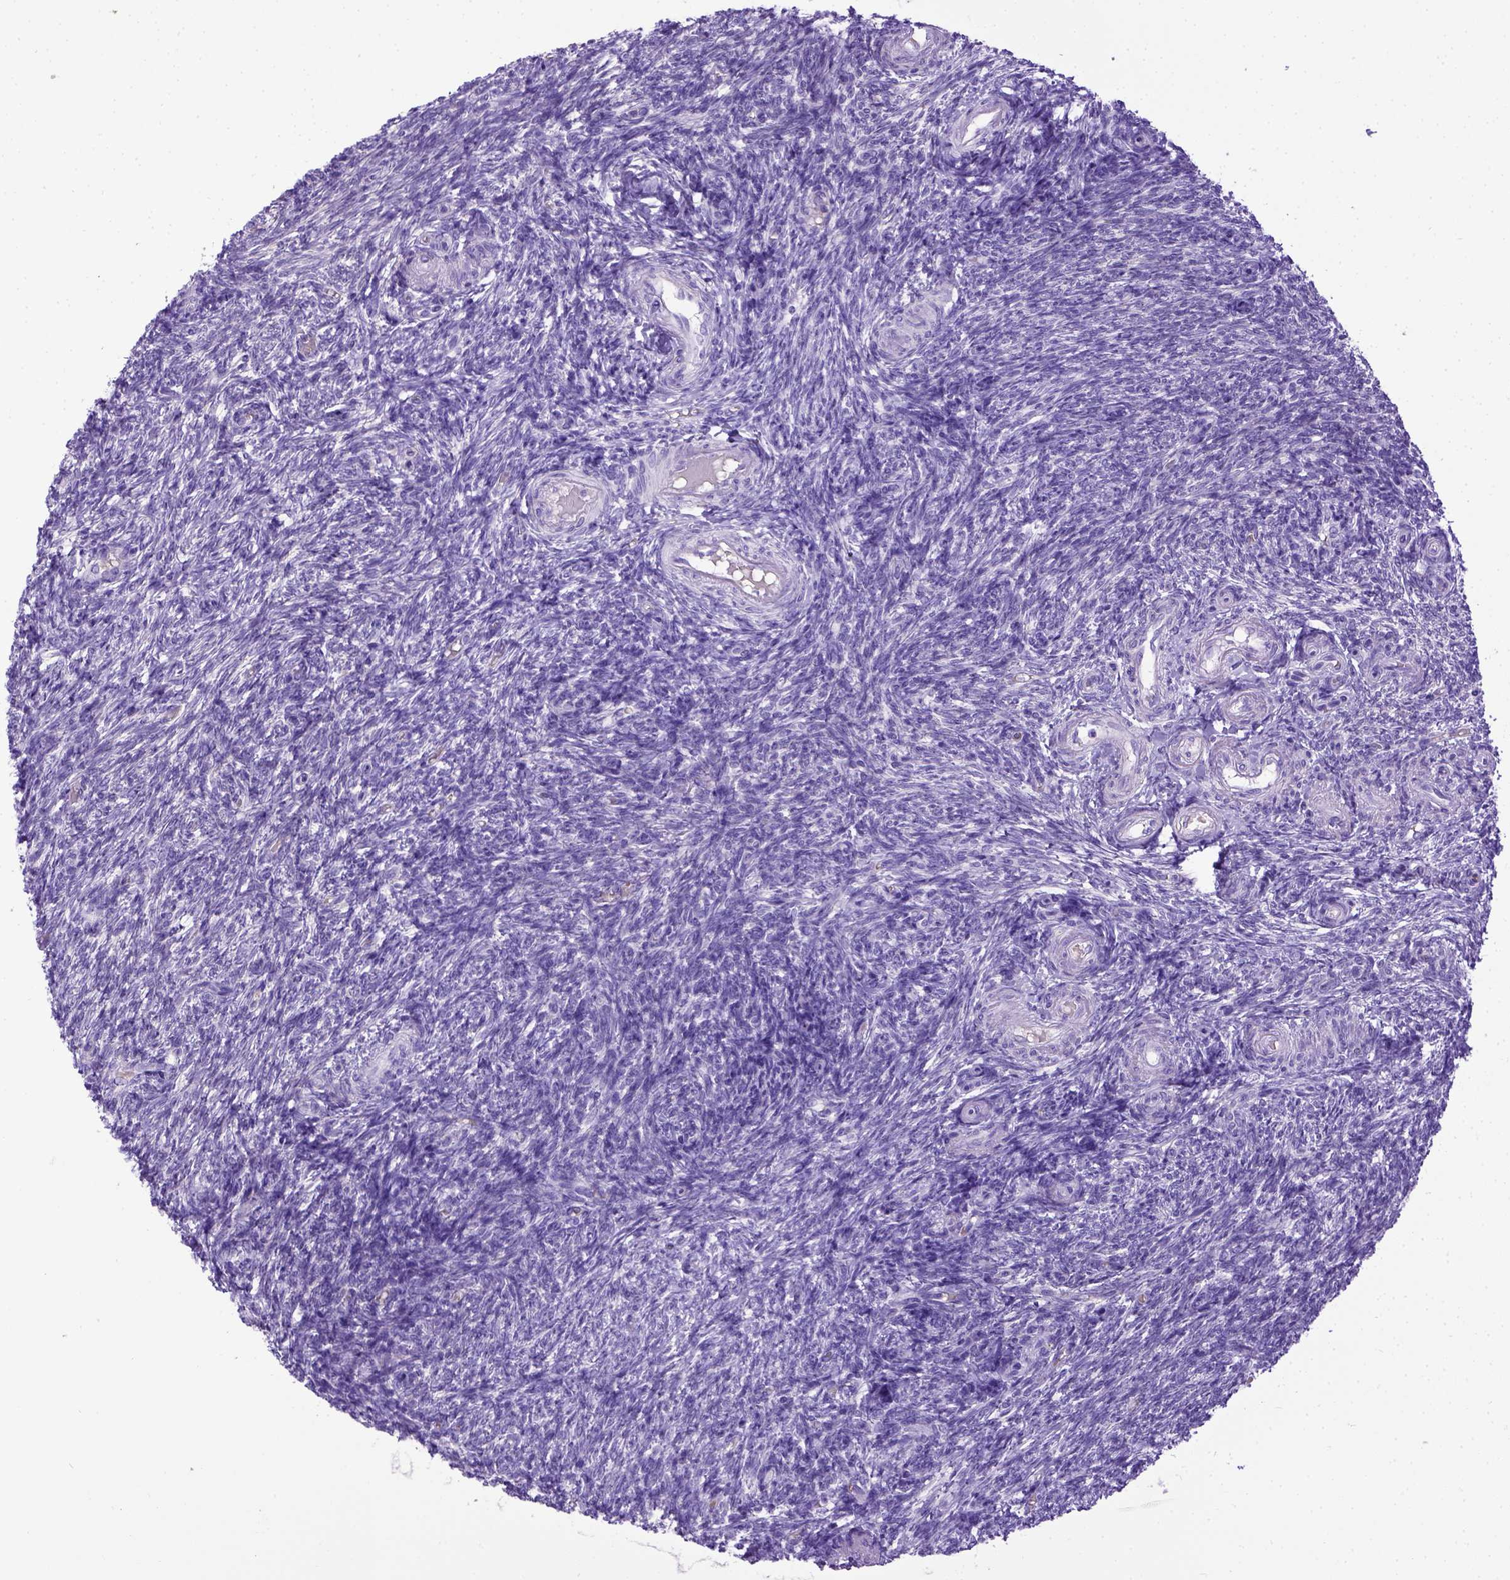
{"staining": {"intensity": "negative", "quantity": "none", "location": "none"}, "tissue": "ovary", "cell_type": "Follicle cells", "image_type": "normal", "snomed": [{"axis": "morphology", "description": "Normal tissue, NOS"}, {"axis": "topography", "description": "Ovary"}], "caption": "This photomicrograph is of benign ovary stained with IHC to label a protein in brown with the nuclei are counter-stained blue. There is no expression in follicle cells.", "gene": "SPEF1", "patient": {"sex": "female", "age": 39}}